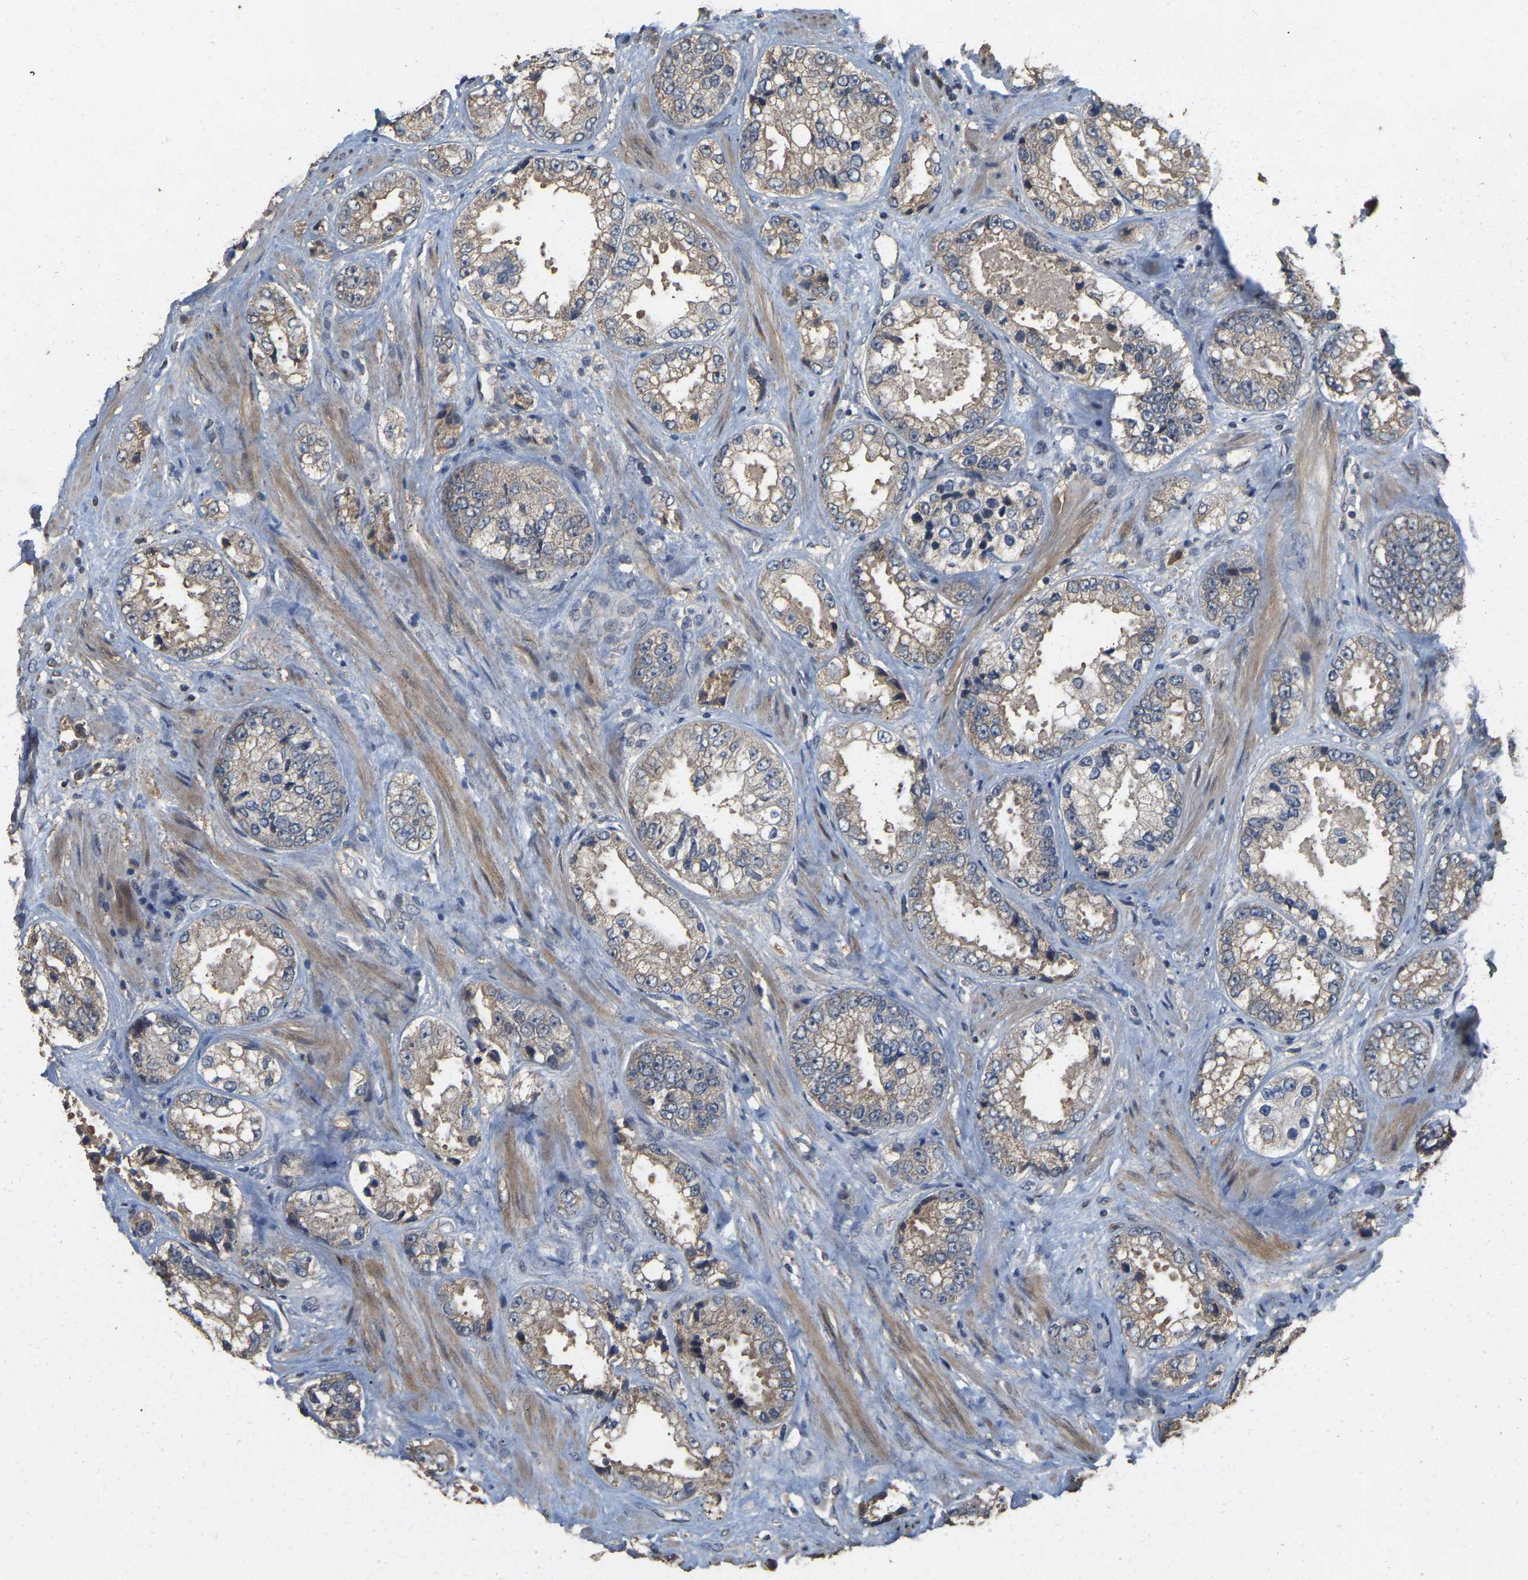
{"staining": {"intensity": "weak", "quantity": ">75%", "location": "cytoplasmic/membranous"}, "tissue": "prostate cancer", "cell_type": "Tumor cells", "image_type": "cancer", "snomed": [{"axis": "morphology", "description": "Adenocarcinoma, High grade"}, {"axis": "topography", "description": "Prostate"}], "caption": "Immunohistochemistry image of human prostate adenocarcinoma (high-grade) stained for a protein (brown), which displays low levels of weak cytoplasmic/membranous expression in approximately >75% of tumor cells.", "gene": "NCS1", "patient": {"sex": "male", "age": 61}}